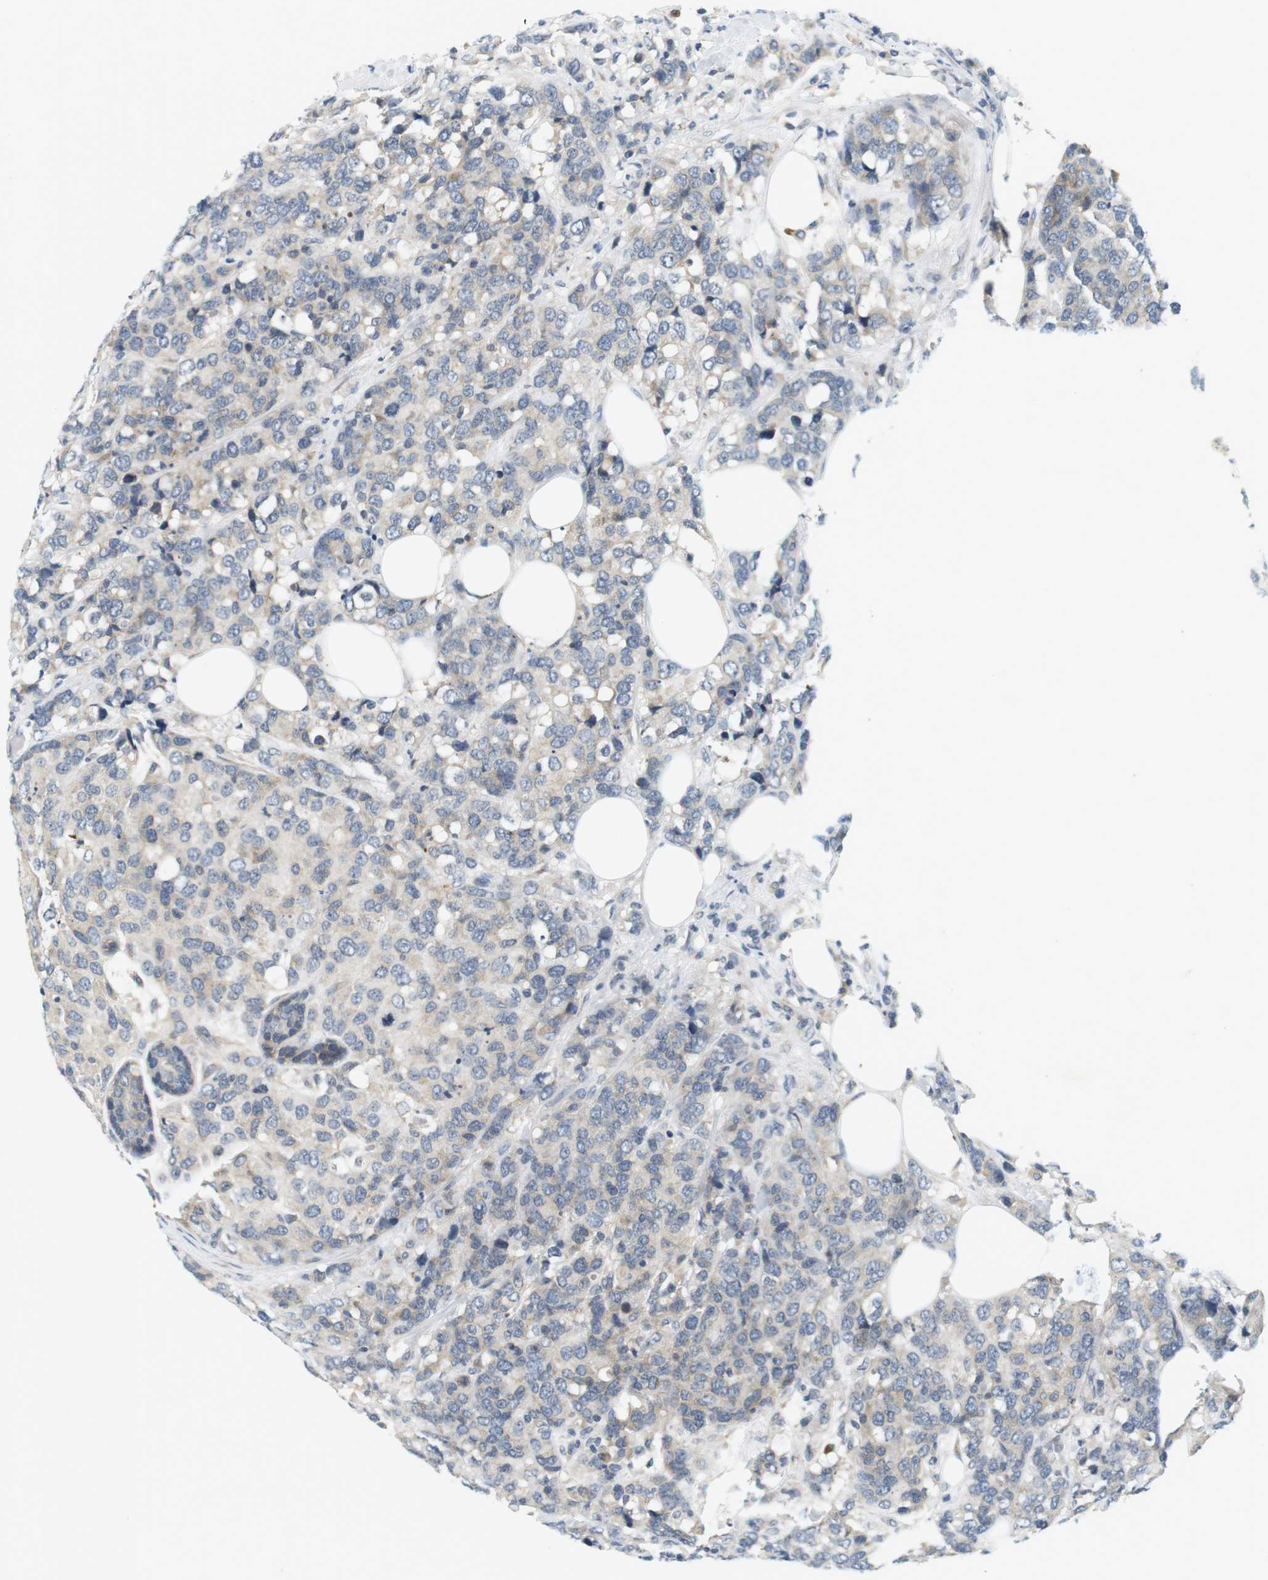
{"staining": {"intensity": "negative", "quantity": "none", "location": "none"}, "tissue": "breast cancer", "cell_type": "Tumor cells", "image_type": "cancer", "snomed": [{"axis": "morphology", "description": "Lobular carcinoma"}, {"axis": "topography", "description": "Breast"}], "caption": "High magnification brightfield microscopy of breast cancer (lobular carcinoma) stained with DAB (3,3'-diaminobenzidine) (brown) and counterstained with hematoxylin (blue): tumor cells show no significant staining.", "gene": "EVA1C", "patient": {"sex": "female", "age": 59}}